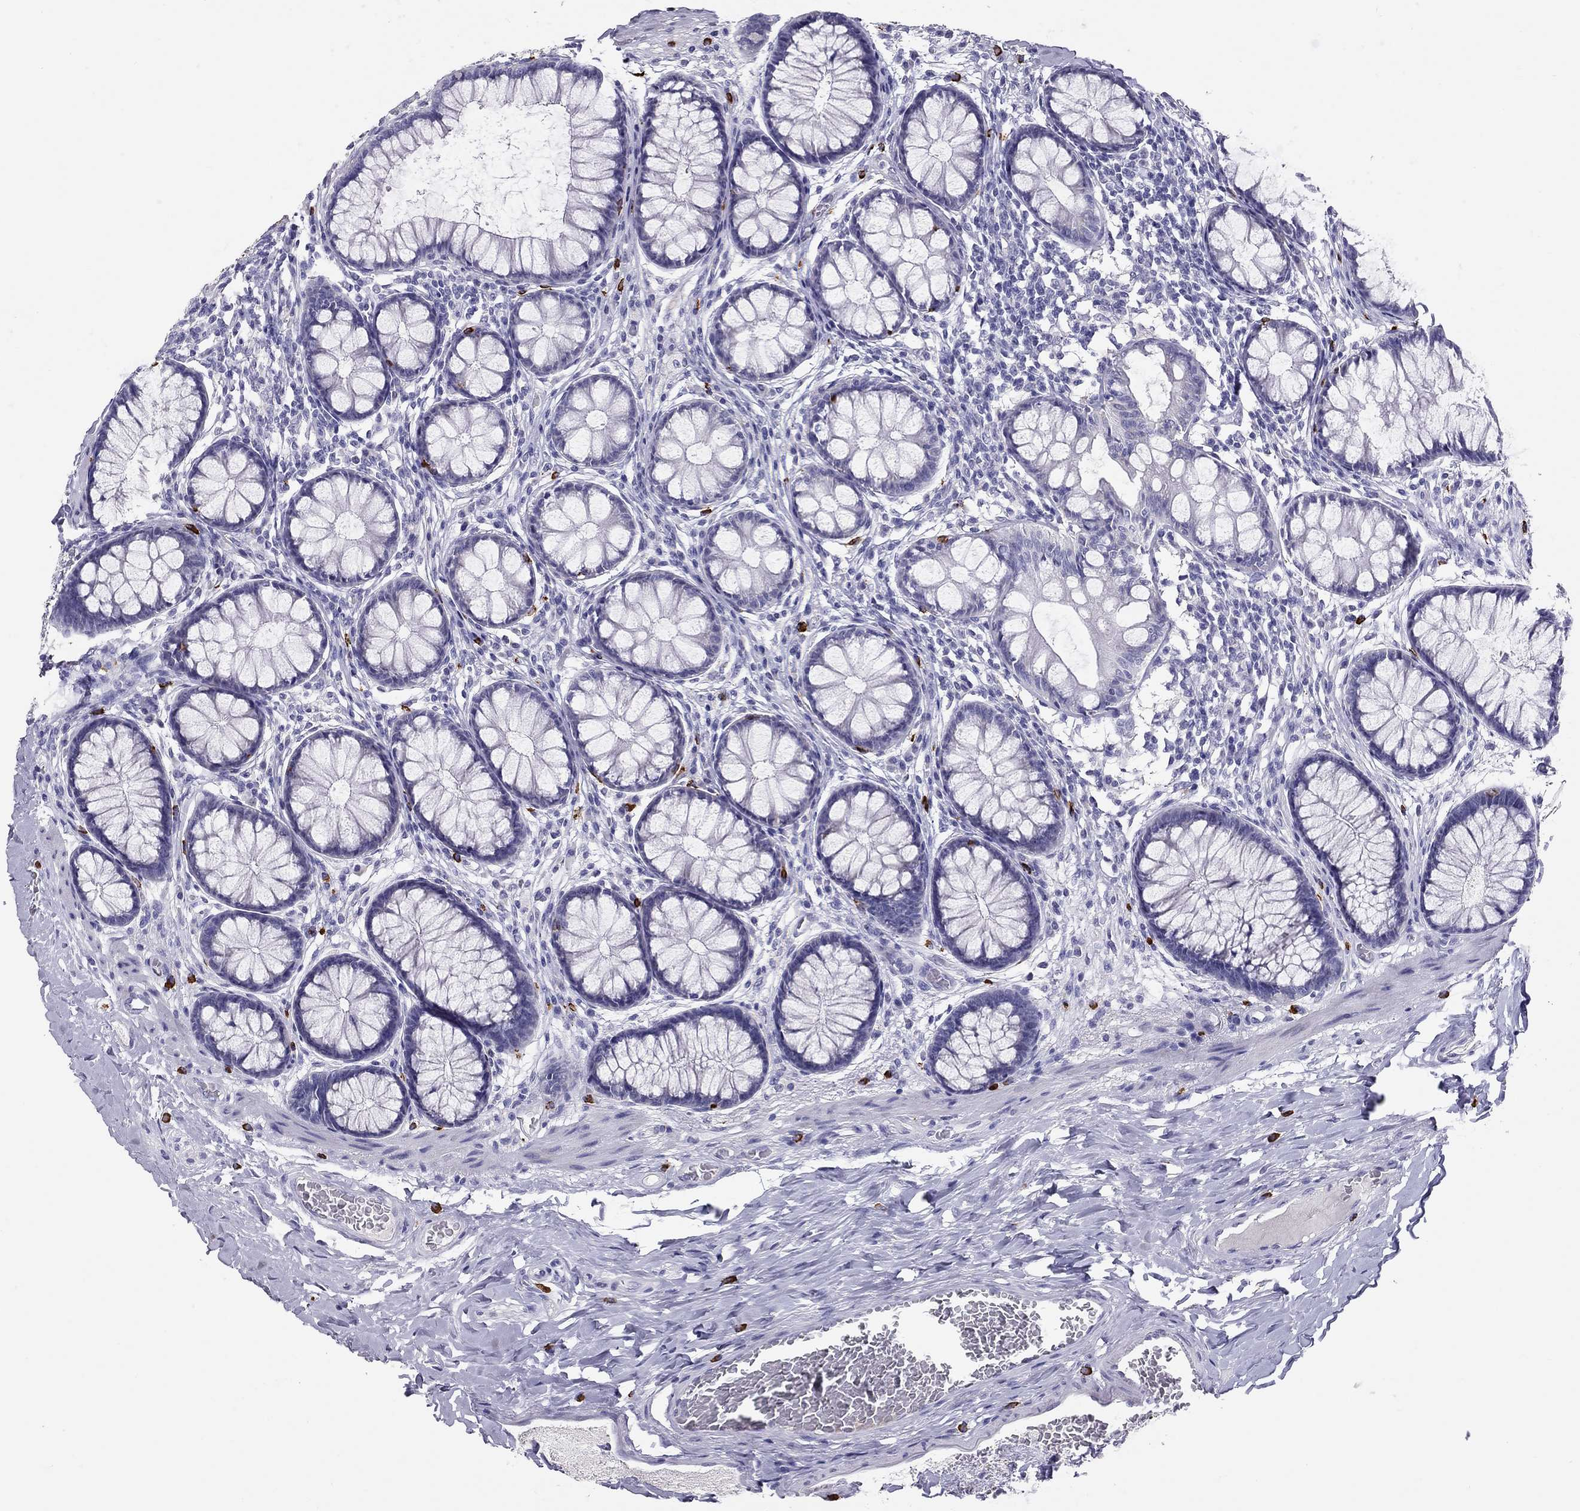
{"staining": {"intensity": "negative", "quantity": "none", "location": "none"}, "tissue": "colon", "cell_type": "Endothelial cells", "image_type": "normal", "snomed": [{"axis": "morphology", "description": "Normal tissue, NOS"}, {"axis": "topography", "description": "Colon"}], "caption": "Normal colon was stained to show a protein in brown. There is no significant positivity in endothelial cells.", "gene": "IL17REL", "patient": {"sex": "female", "age": 65}}